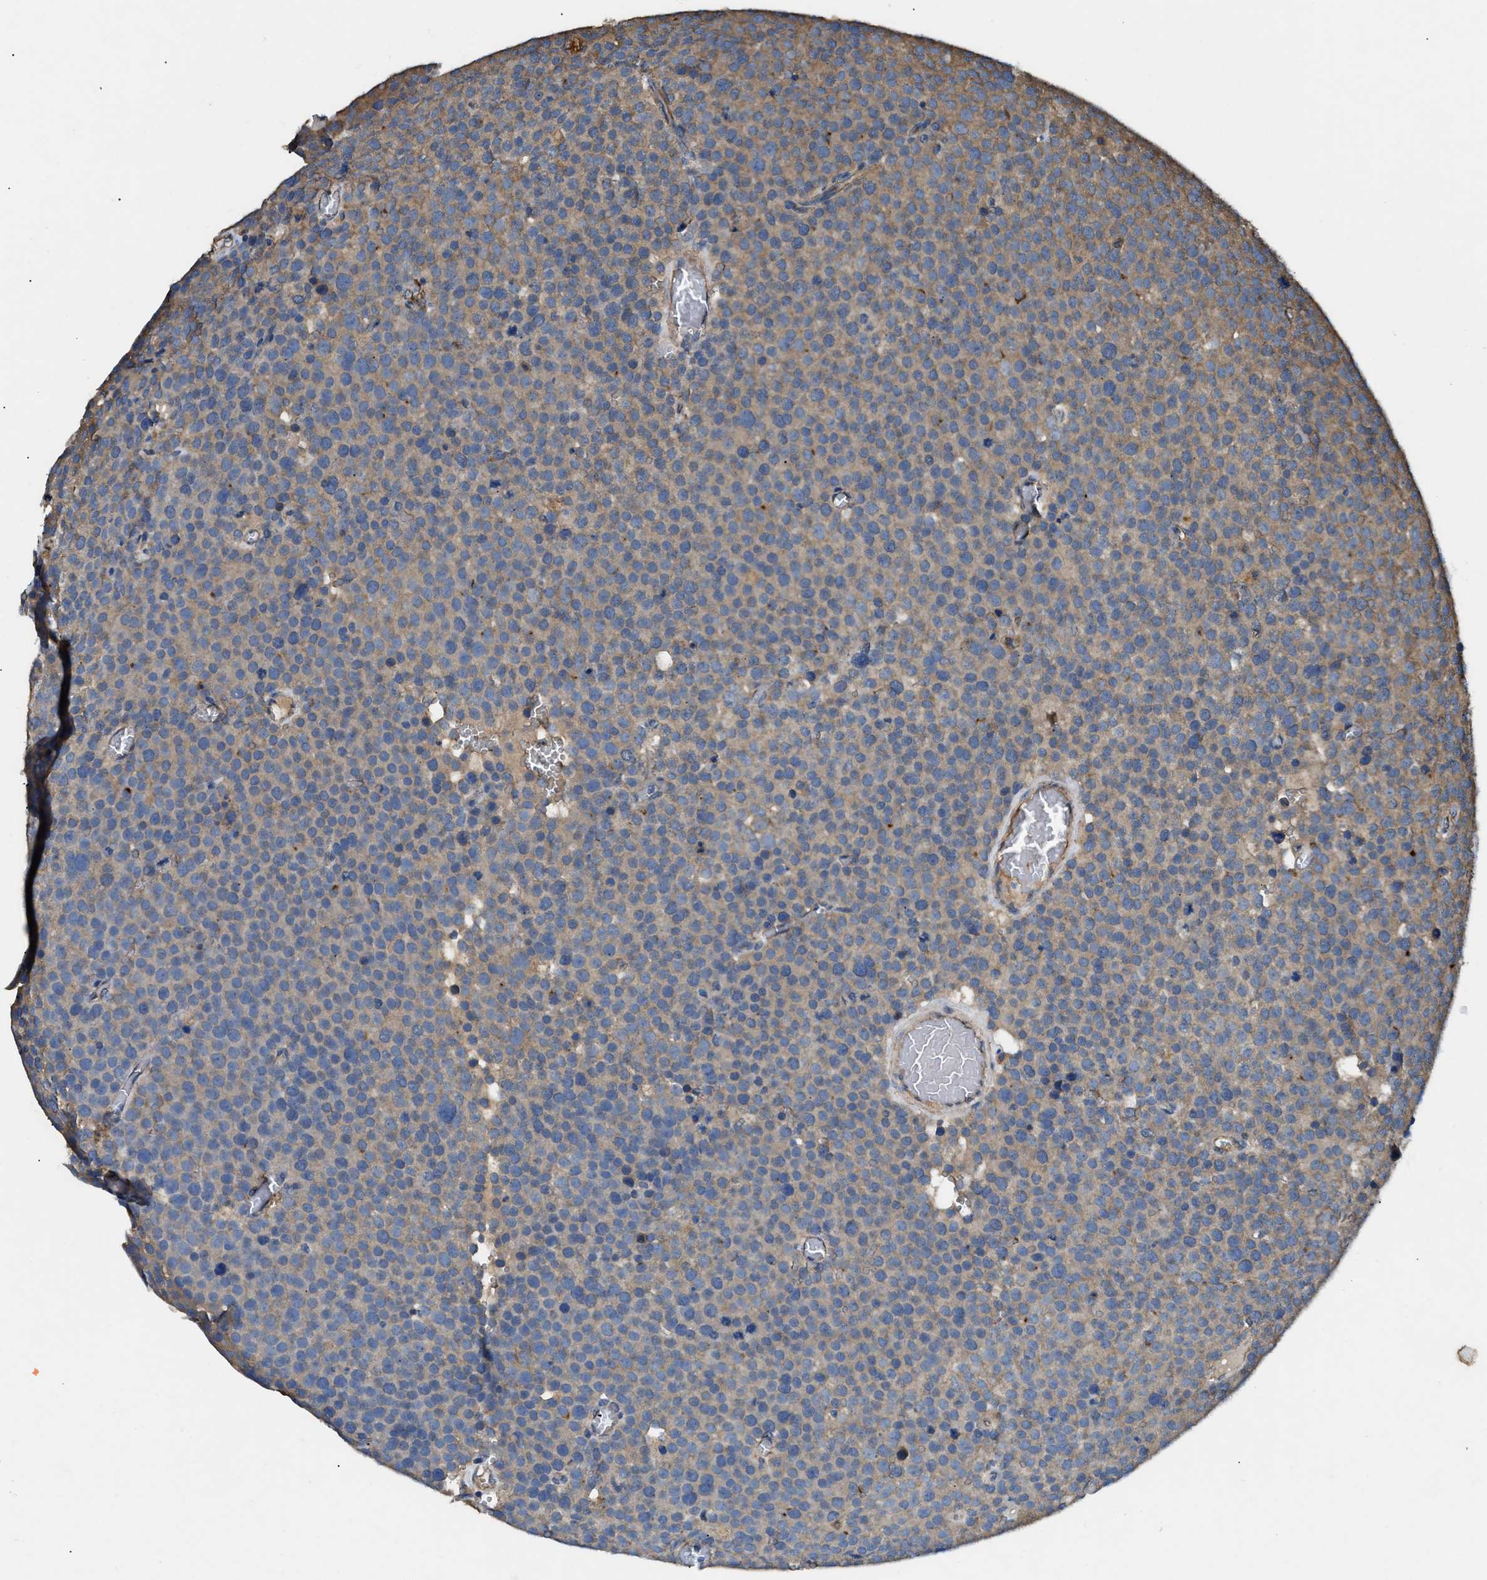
{"staining": {"intensity": "weak", "quantity": ">75%", "location": "cytoplasmic/membranous"}, "tissue": "testis cancer", "cell_type": "Tumor cells", "image_type": "cancer", "snomed": [{"axis": "morphology", "description": "Normal tissue, NOS"}, {"axis": "morphology", "description": "Seminoma, NOS"}, {"axis": "topography", "description": "Testis"}], "caption": "Human testis cancer (seminoma) stained for a protein (brown) reveals weak cytoplasmic/membranous positive positivity in approximately >75% of tumor cells.", "gene": "CDK15", "patient": {"sex": "male", "age": 71}}